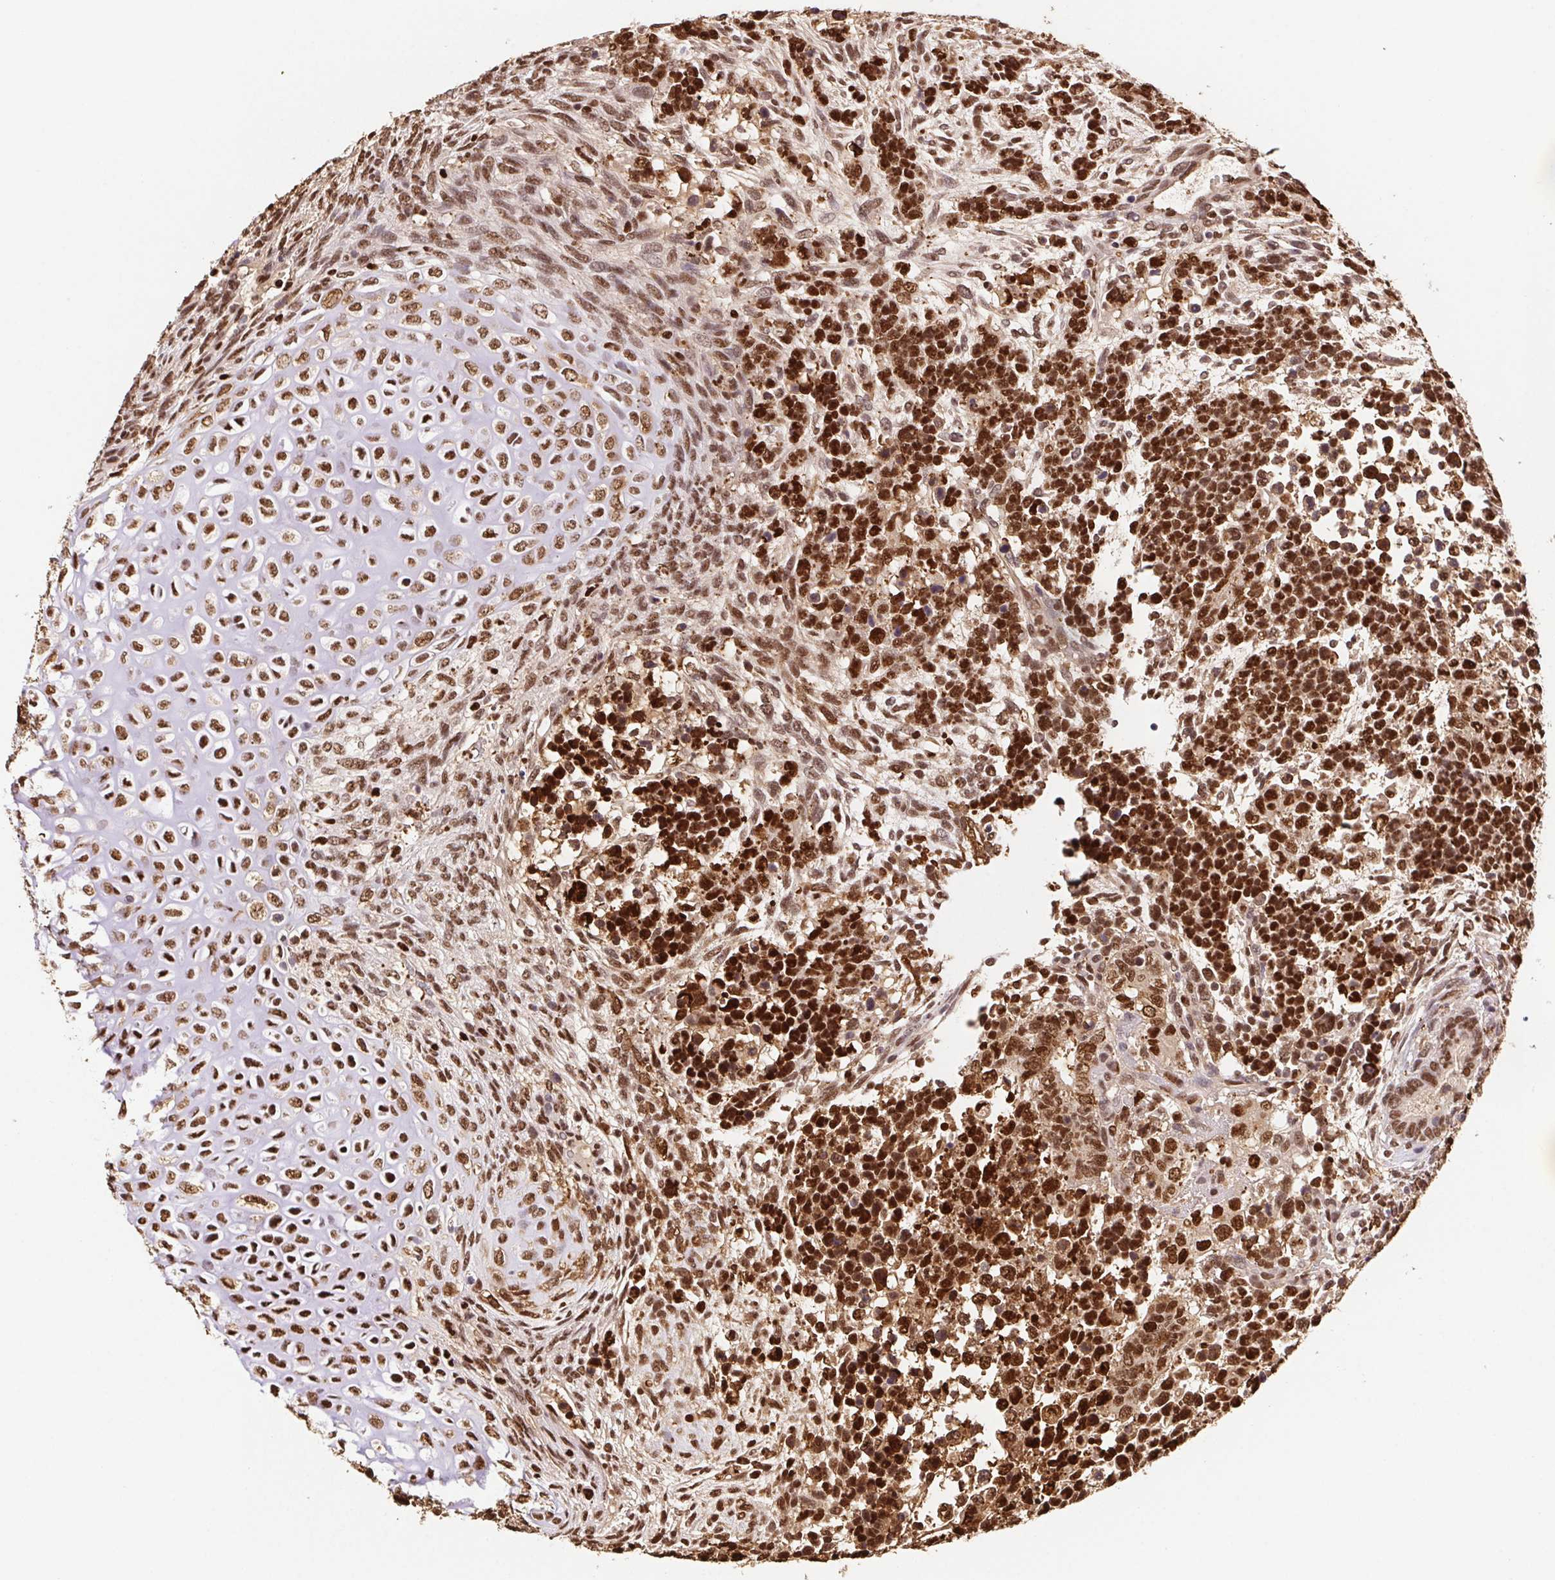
{"staining": {"intensity": "strong", "quantity": ">75%", "location": "nuclear"}, "tissue": "testis cancer", "cell_type": "Tumor cells", "image_type": "cancer", "snomed": [{"axis": "morphology", "description": "Carcinoma, Embryonal, NOS"}, {"axis": "topography", "description": "Testis"}], "caption": "Immunohistochemistry (IHC) photomicrograph of human testis cancer stained for a protein (brown), which demonstrates high levels of strong nuclear positivity in about >75% of tumor cells.", "gene": "SET", "patient": {"sex": "male", "age": 23}}